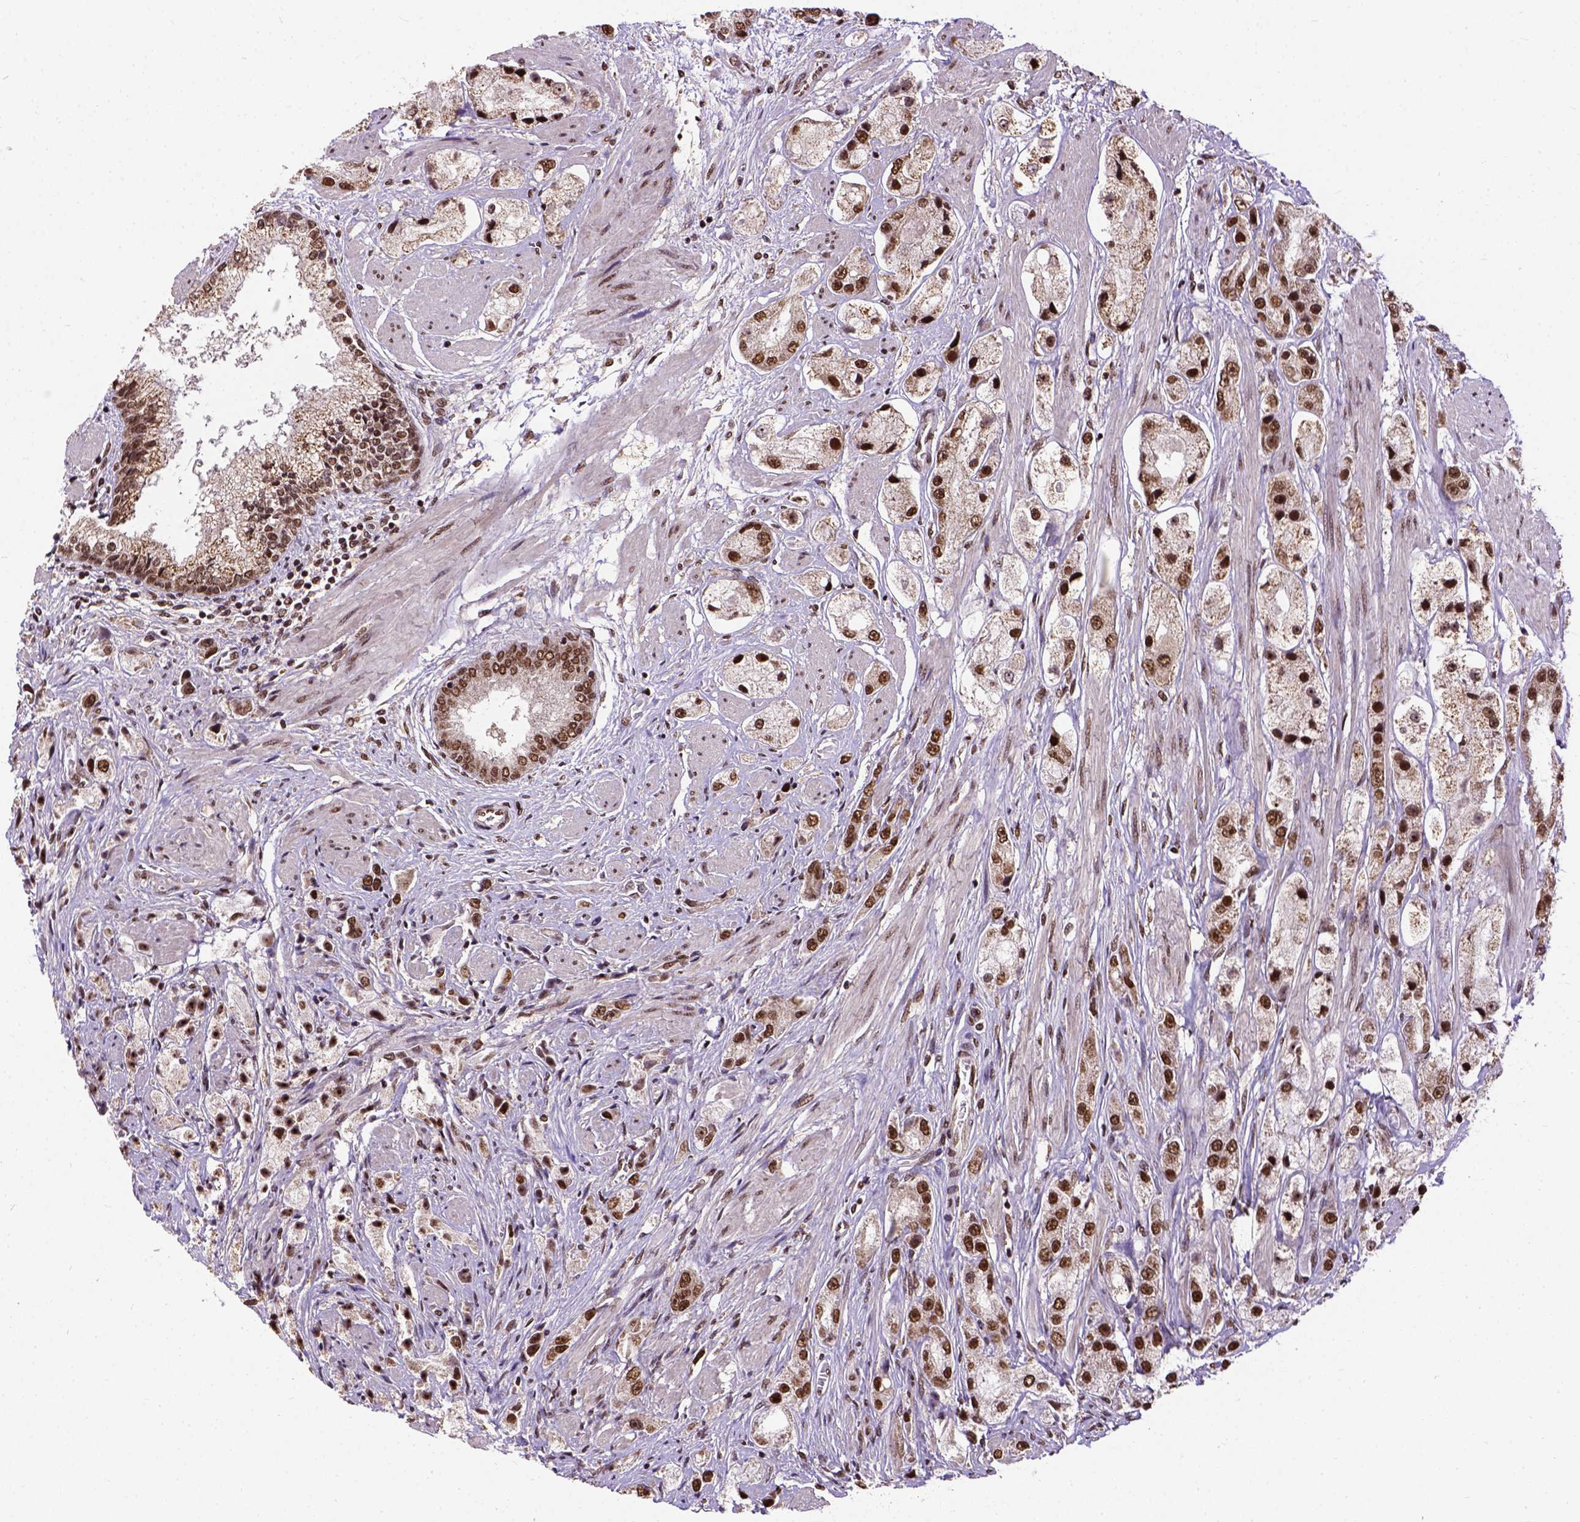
{"staining": {"intensity": "strong", "quantity": ">75%", "location": "nuclear"}, "tissue": "prostate cancer", "cell_type": "Tumor cells", "image_type": "cancer", "snomed": [{"axis": "morphology", "description": "Adenocarcinoma, High grade"}, {"axis": "topography", "description": "Prostate"}], "caption": "Prostate cancer stained for a protein displays strong nuclear positivity in tumor cells. (IHC, brightfield microscopy, high magnification).", "gene": "NACC1", "patient": {"sex": "male", "age": 67}}